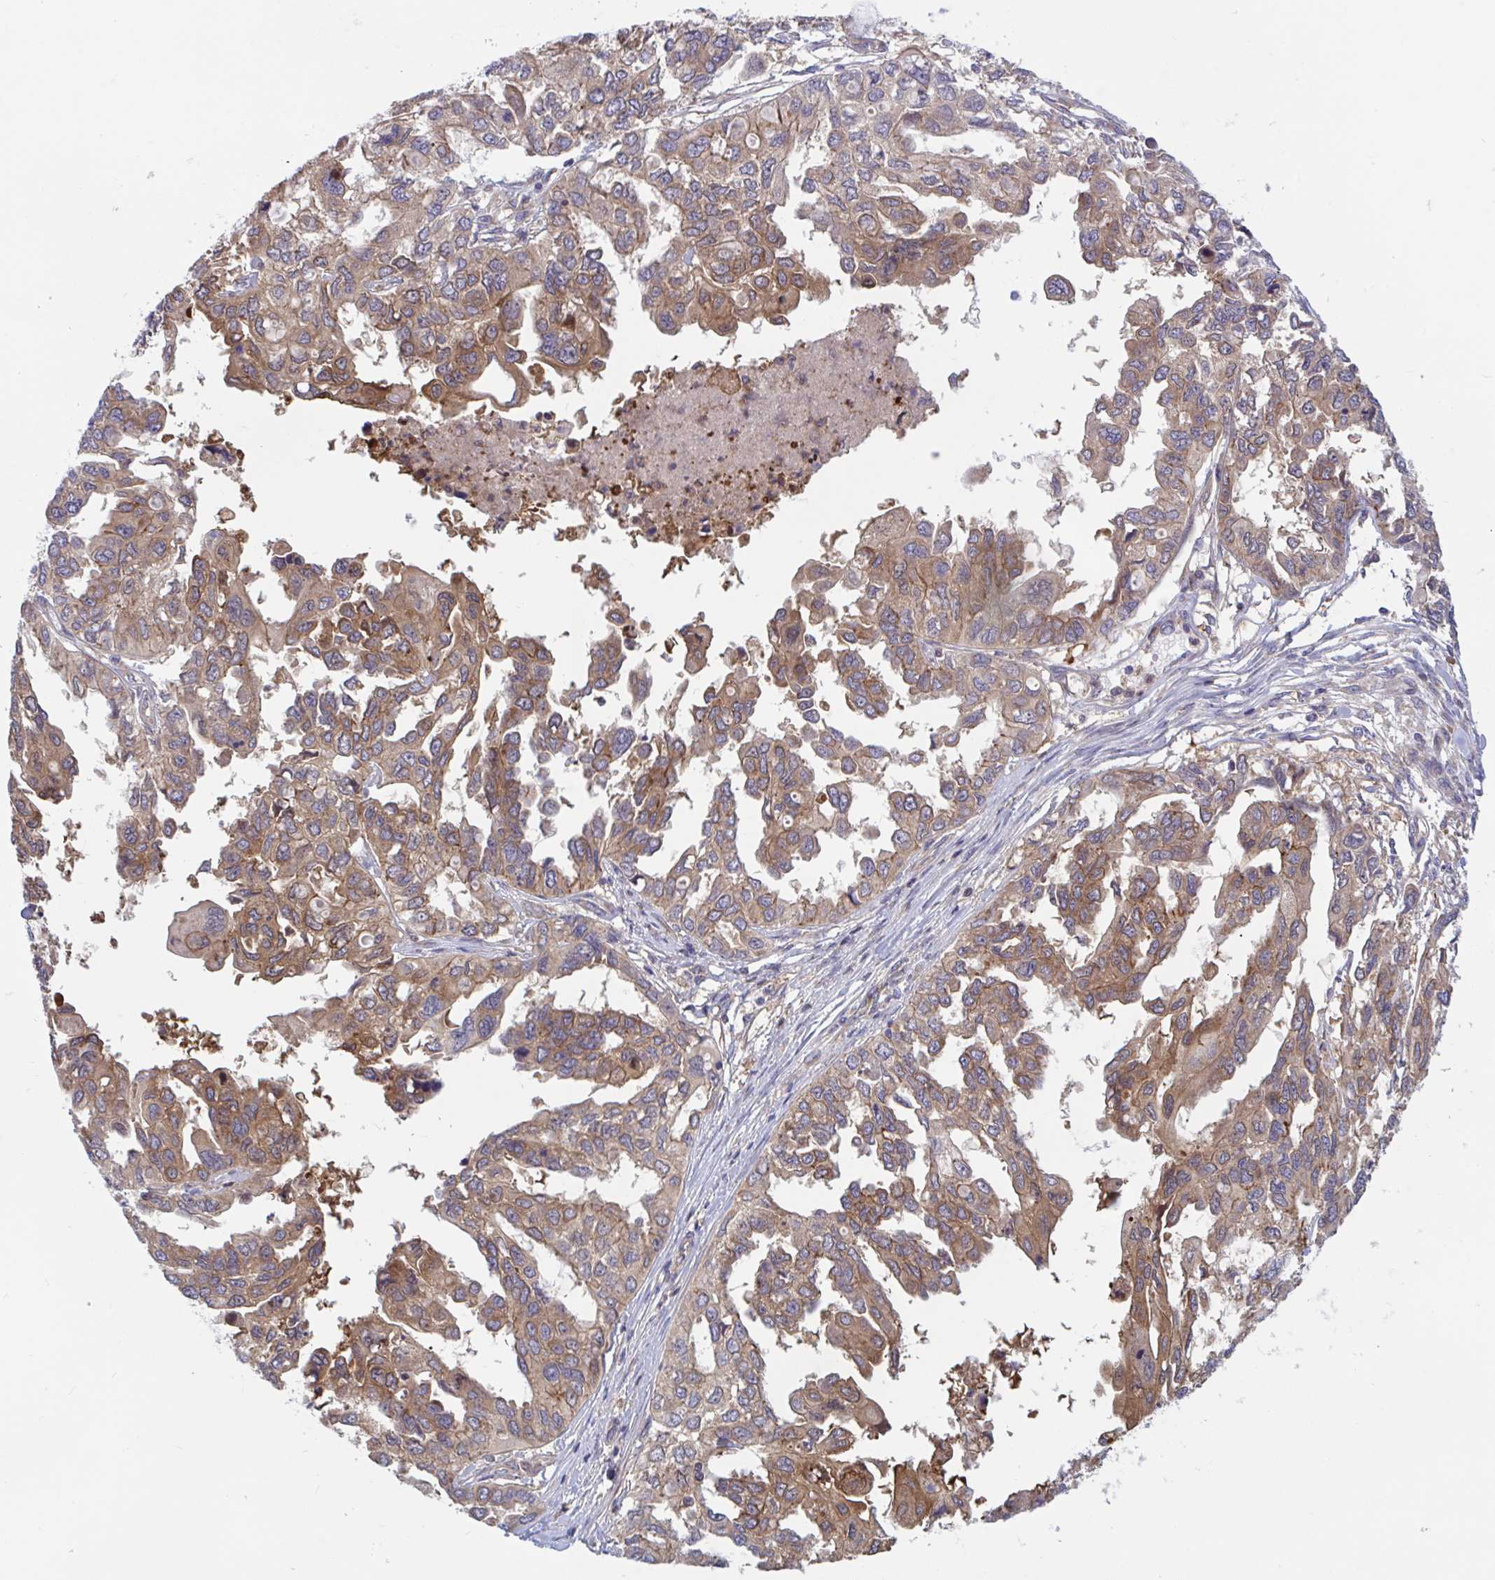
{"staining": {"intensity": "moderate", "quantity": ">75%", "location": "cytoplasmic/membranous"}, "tissue": "ovarian cancer", "cell_type": "Tumor cells", "image_type": "cancer", "snomed": [{"axis": "morphology", "description": "Cystadenocarcinoma, serous, NOS"}, {"axis": "topography", "description": "Ovary"}], "caption": "A brown stain labels moderate cytoplasmic/membranous staining of a protein in human serous cystadenocarcinoma (ovarian) tumor cells. The staining is performed using DAB (3,3'-diaminobenzidine) brown chromogen to label protein expression. The nuclei are counter-stained blue using hematoxylin.", "gene": "LMNTD2", "patient": {"sex": "female", "age": 53}}